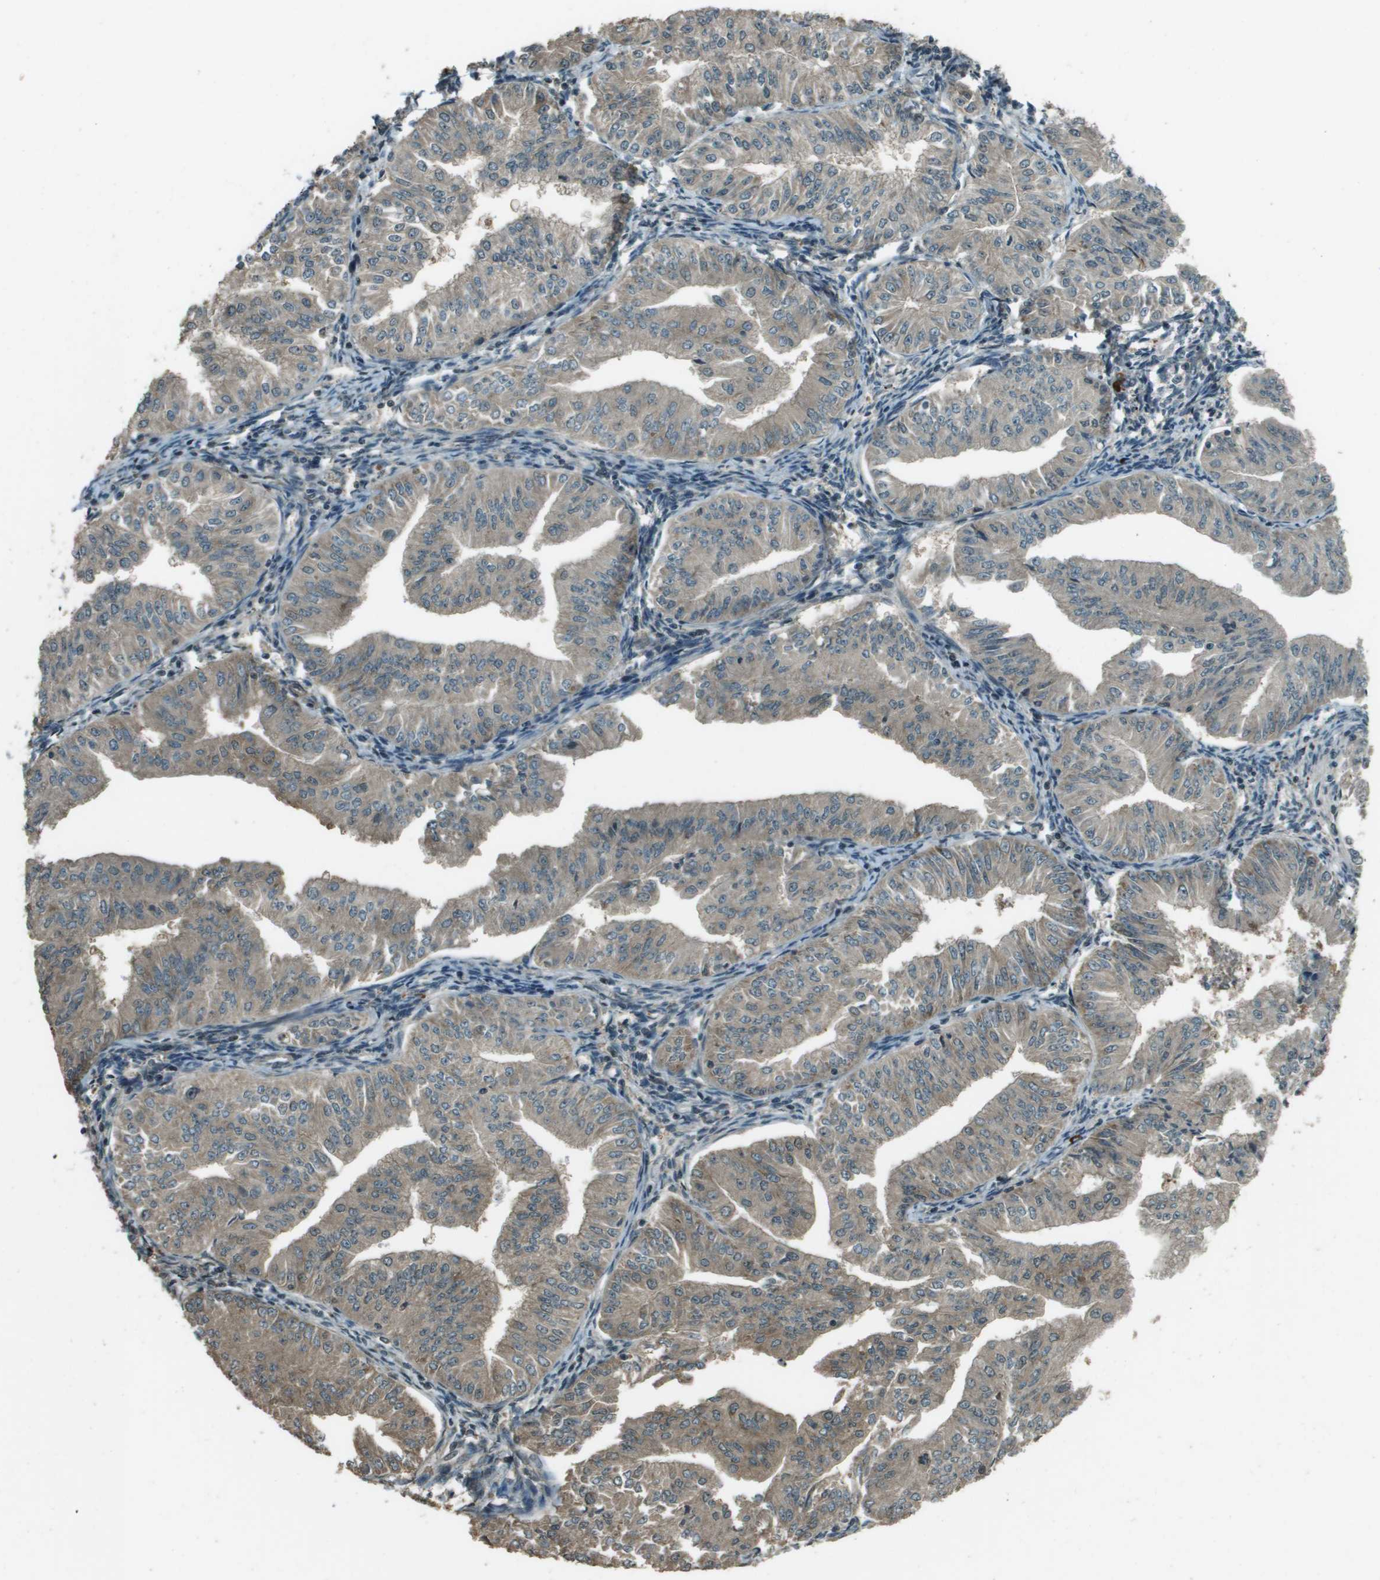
{"staining": {"intensity": "weak", "quantity": ">75%", "location": "cytoplasmic/membranous"}, "tissue": "endometrial cancer", "cell_type": "Tumor cells", "image_type": "cancer", "snomed": [{"axis": "morphology", "description": "Normal tissue, NOS"}, {"axis": "morphology", "description": "Adenocarcinoma, NOS"}, {"axis": "topography", "description": "Endometrium"}], "caption": "The image demonstrates a brown stain indicating the presence of a protein in the cytoplasmic/membranous of tumor cells in endometrial adenocarcinoma. (DAB (3,3'-diaminobenzidine) = brown stain, brightfield microscopy at high magnification).", "gene": "SDC3", "patient": {"sex": "female", "age": 53}}